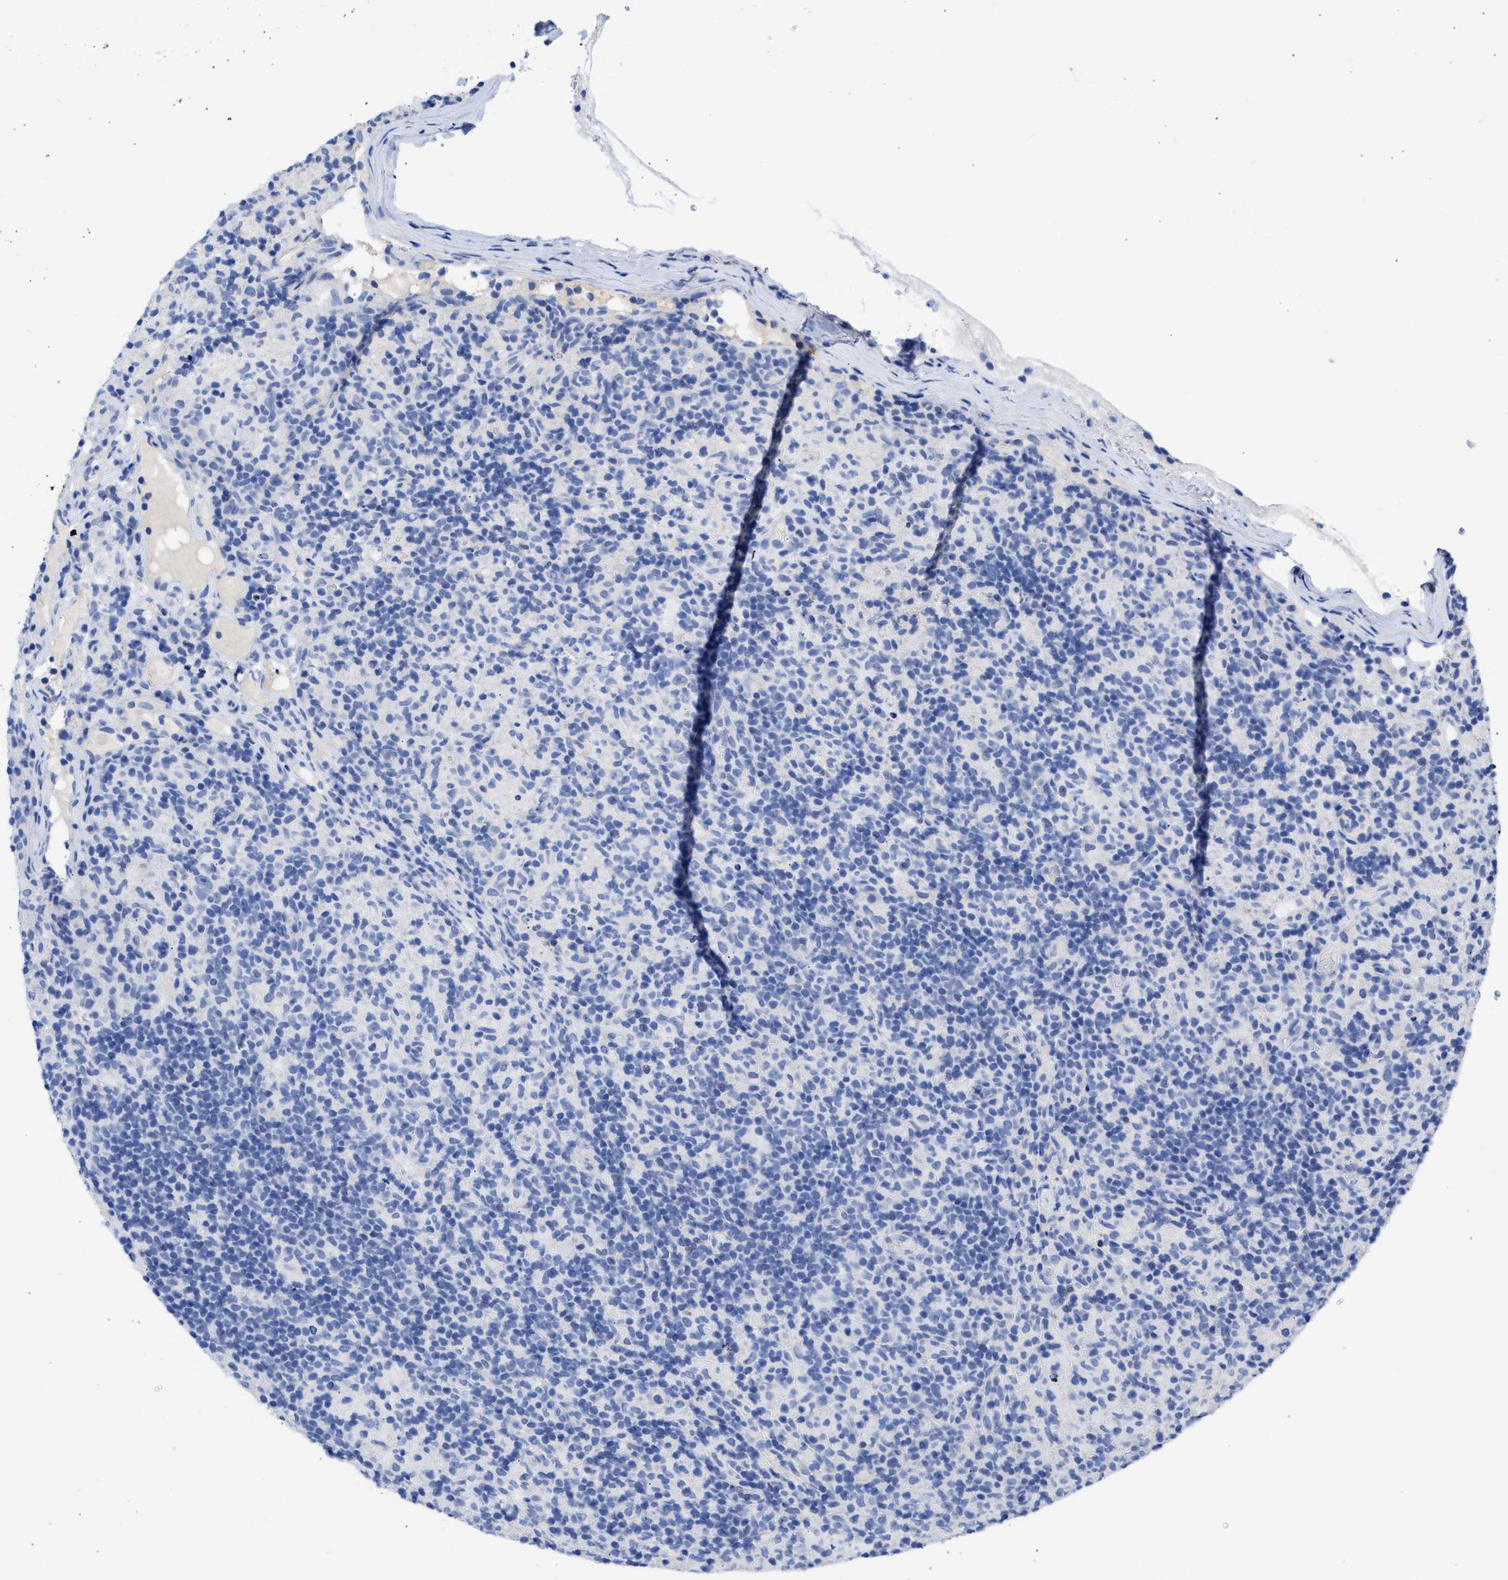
{"staining": {"intensity": "negative", "quantity": "none", "location": "none"}, "tissue": "lymphoma", "cell_type": "Tumor cells", "image_type": "cancer", "snomed": [{"axis": "morphology", "description": "Hodgkin's disease, NOS"}, {"axis": "topography", "description": "Lymph node"}], "caption": "The photomicrograph displays no staining of tumor cells in Hodgkin's disease.", "gene": "RSPH1", "patient": {"sex": "male", "age": 70}}